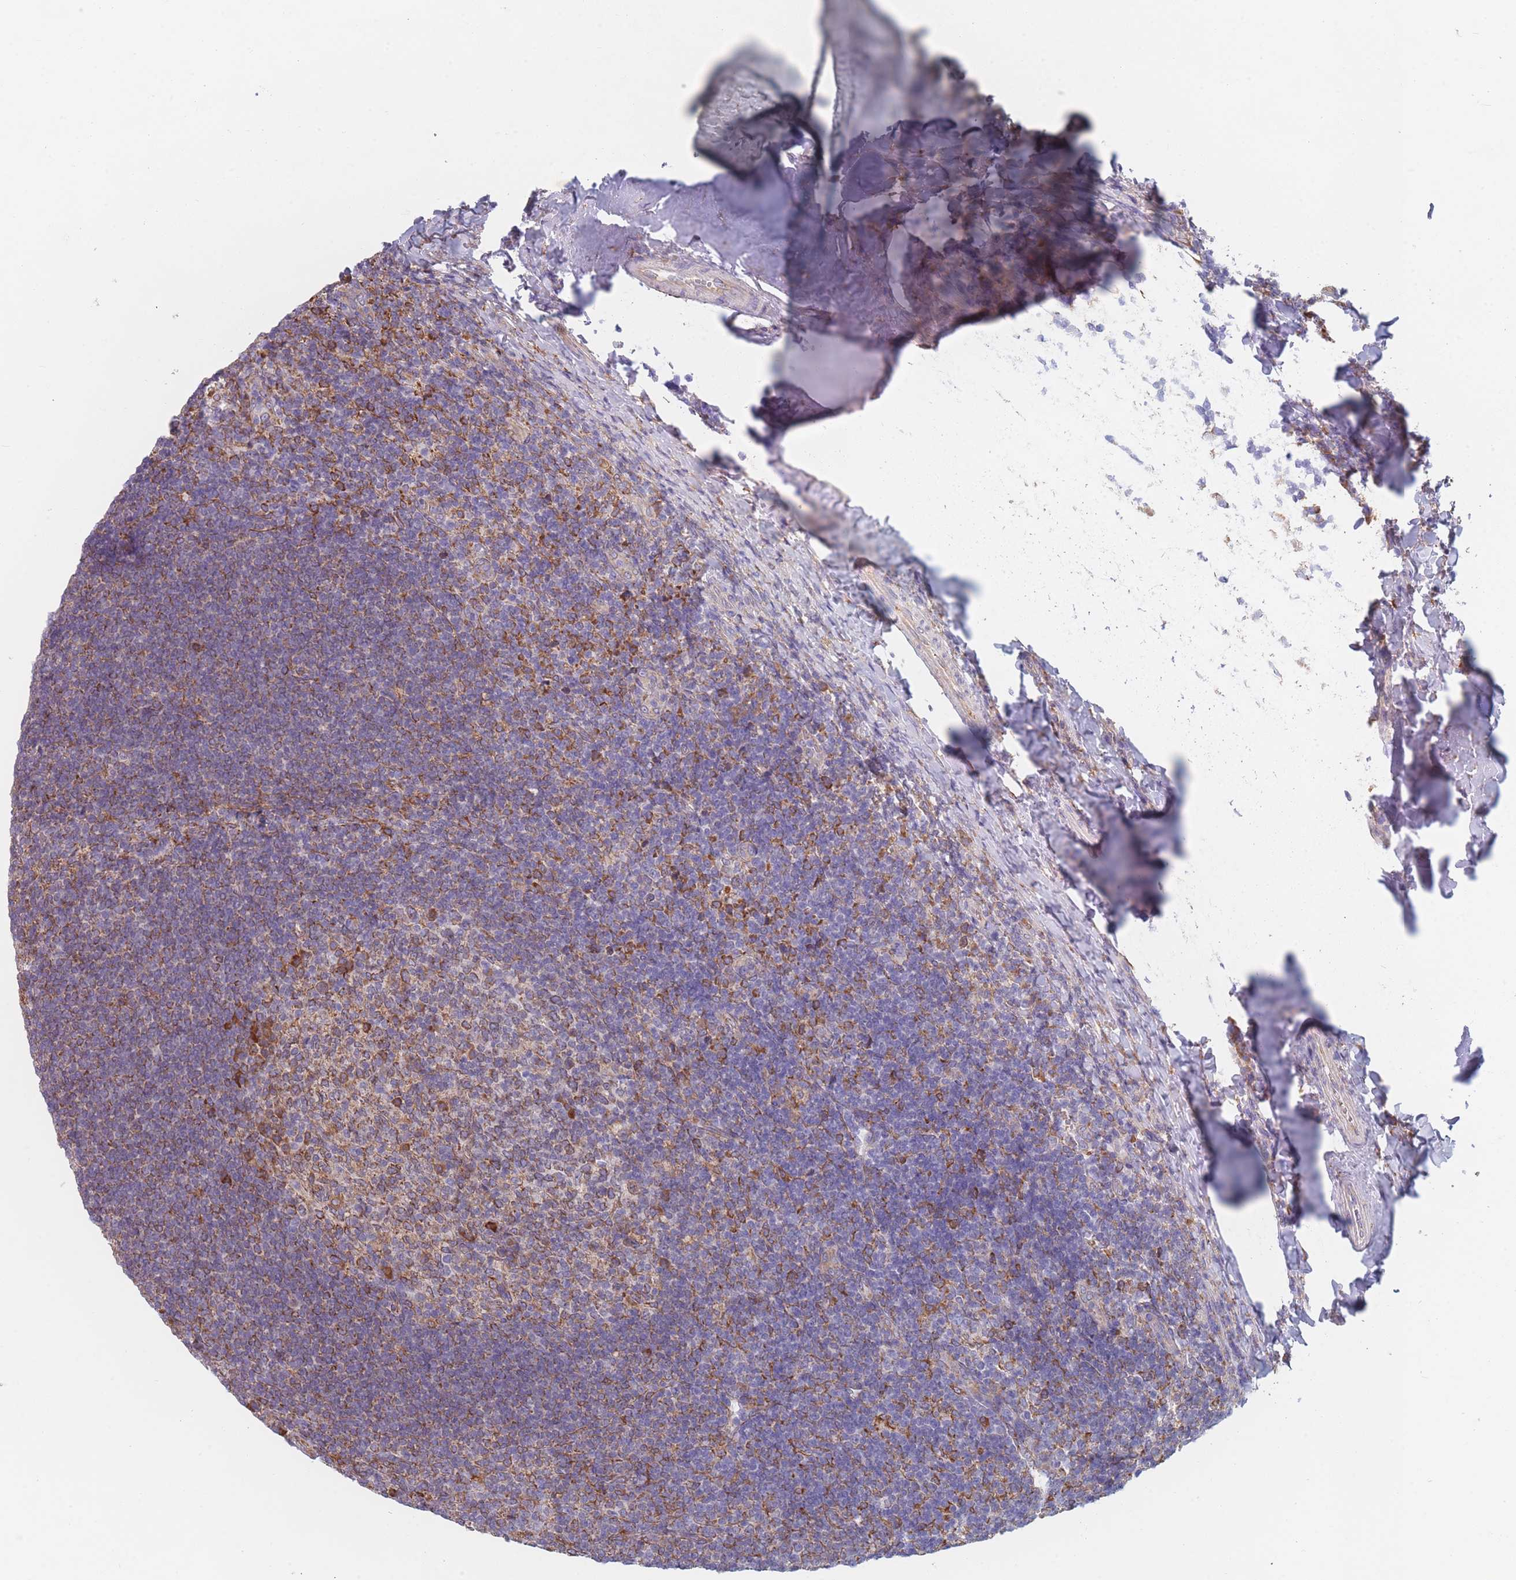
{"staining": {"intensity": "moderate", "quantity": "25%-75%", "location": "cytoplasmic/membranous"}, "tissue": "tonsil", "cell_type": "Germinal center cells", "image_type": "normal", "snomed": [{"axis": "morphology", "description": "Normal tissue, NOS"}, {"axis": "topography", "description": "Tonsil"}], "caption": "High-power microscopy captured an immunohistochemistry (IHC) image of unremarkable tonsil, revealing moderate cytoplasmic/membranous positivity in approximately 25%-75% of germinal center cells. The staining was performed using DAB (3,3'-diaminobenzidine), with brown indicating positive protein expression. Nuclei are stained blue with hematoxylin.", "gene": "OR7C2", "patient": {"sex": "female", "age": 10}}